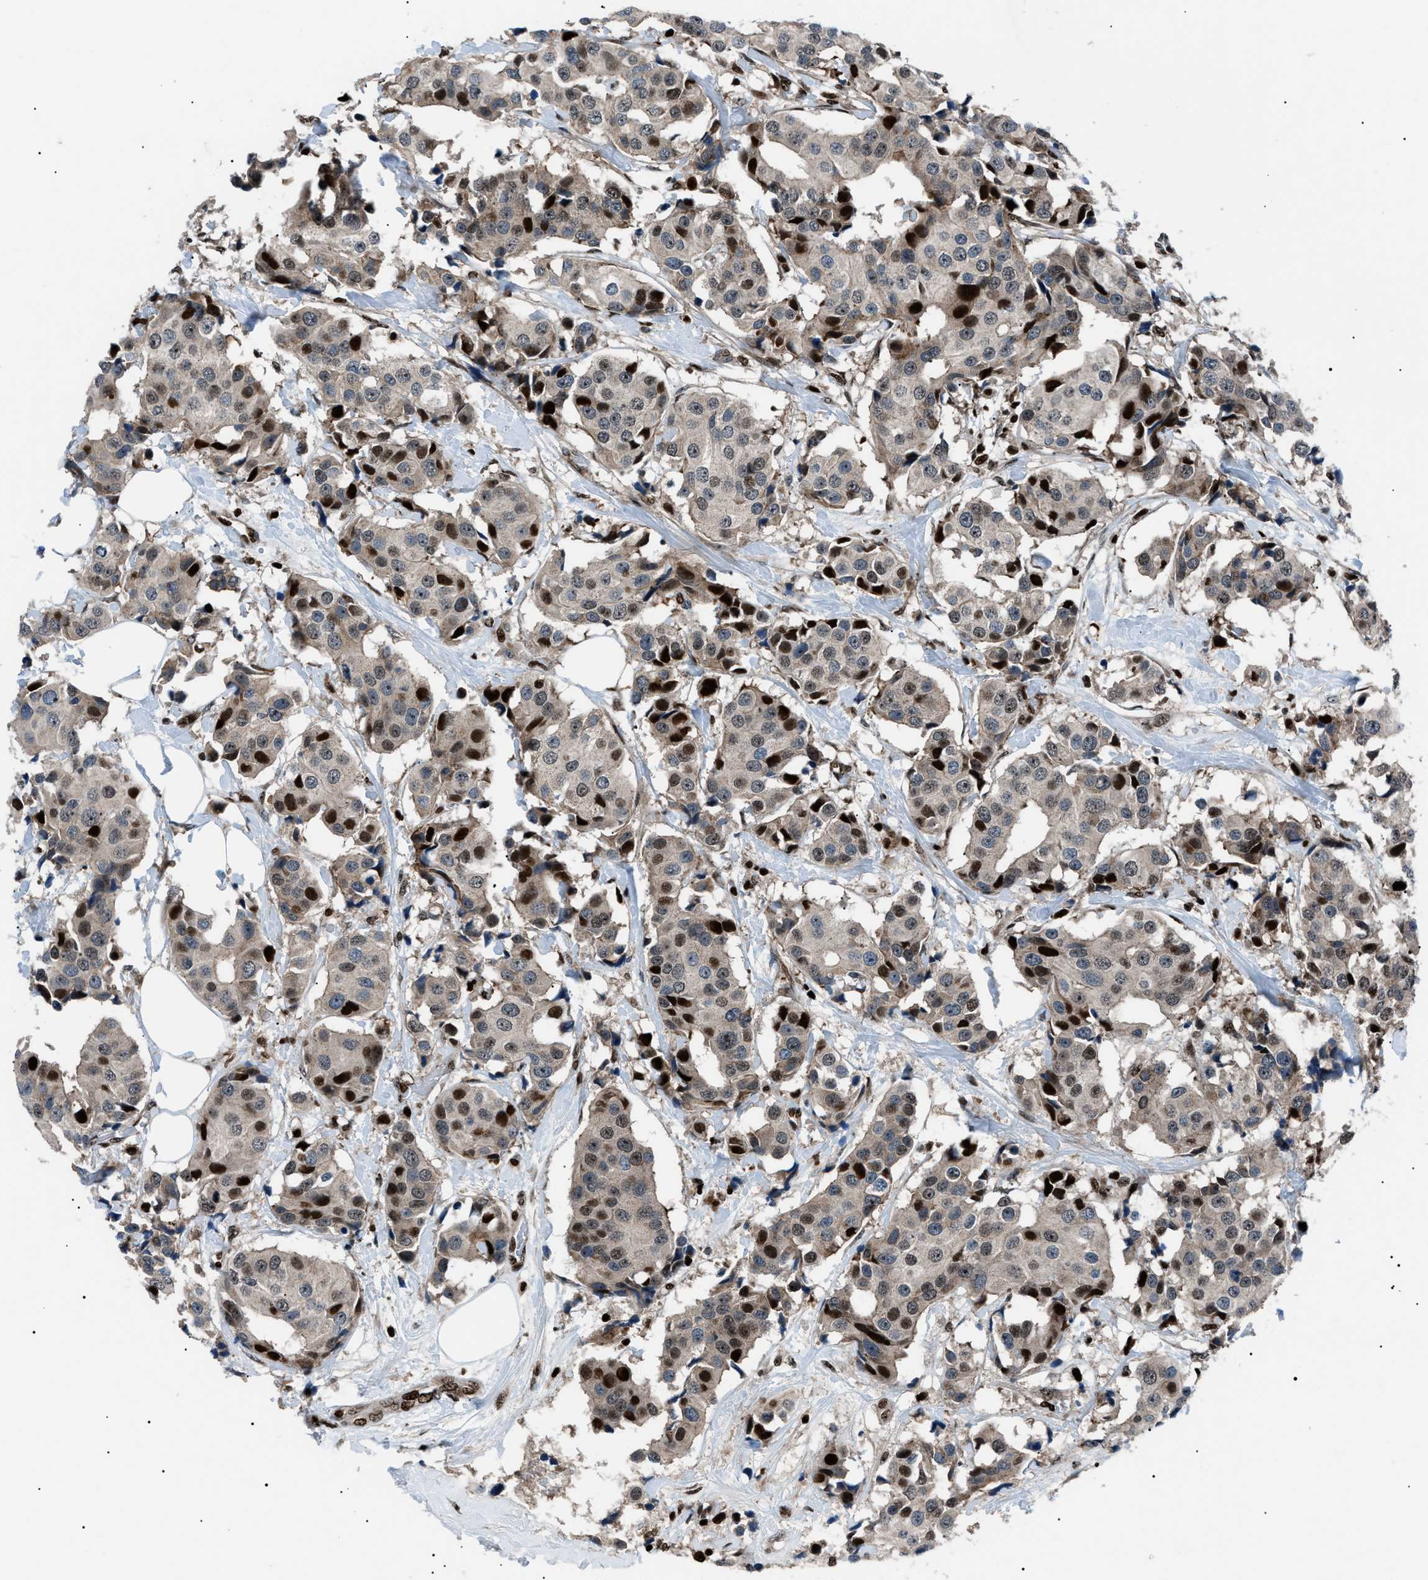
{"staining": {"intensity": "strong", "quantity": "<25%", "location": "nuclear"}, "tissue": "breast cancer", "cell_type": "Tumor cells", "image_type": "cancer", "snomed": [{"axis": "morphology", "description": "Normal tissue, NOS"}, {"axis": "morphology", "description": "Duct carcinoma"}, {"axis": "topography", "description": "Breast"}], "caption": "Human infiltrating ductal carcinoma (breast) stained for a protein (brown) reveals strong nuclear positive positivity in approximately <25% of tumor cells.", "gene": "PRKX", "patient": {"sex": "female", "age": 39}}